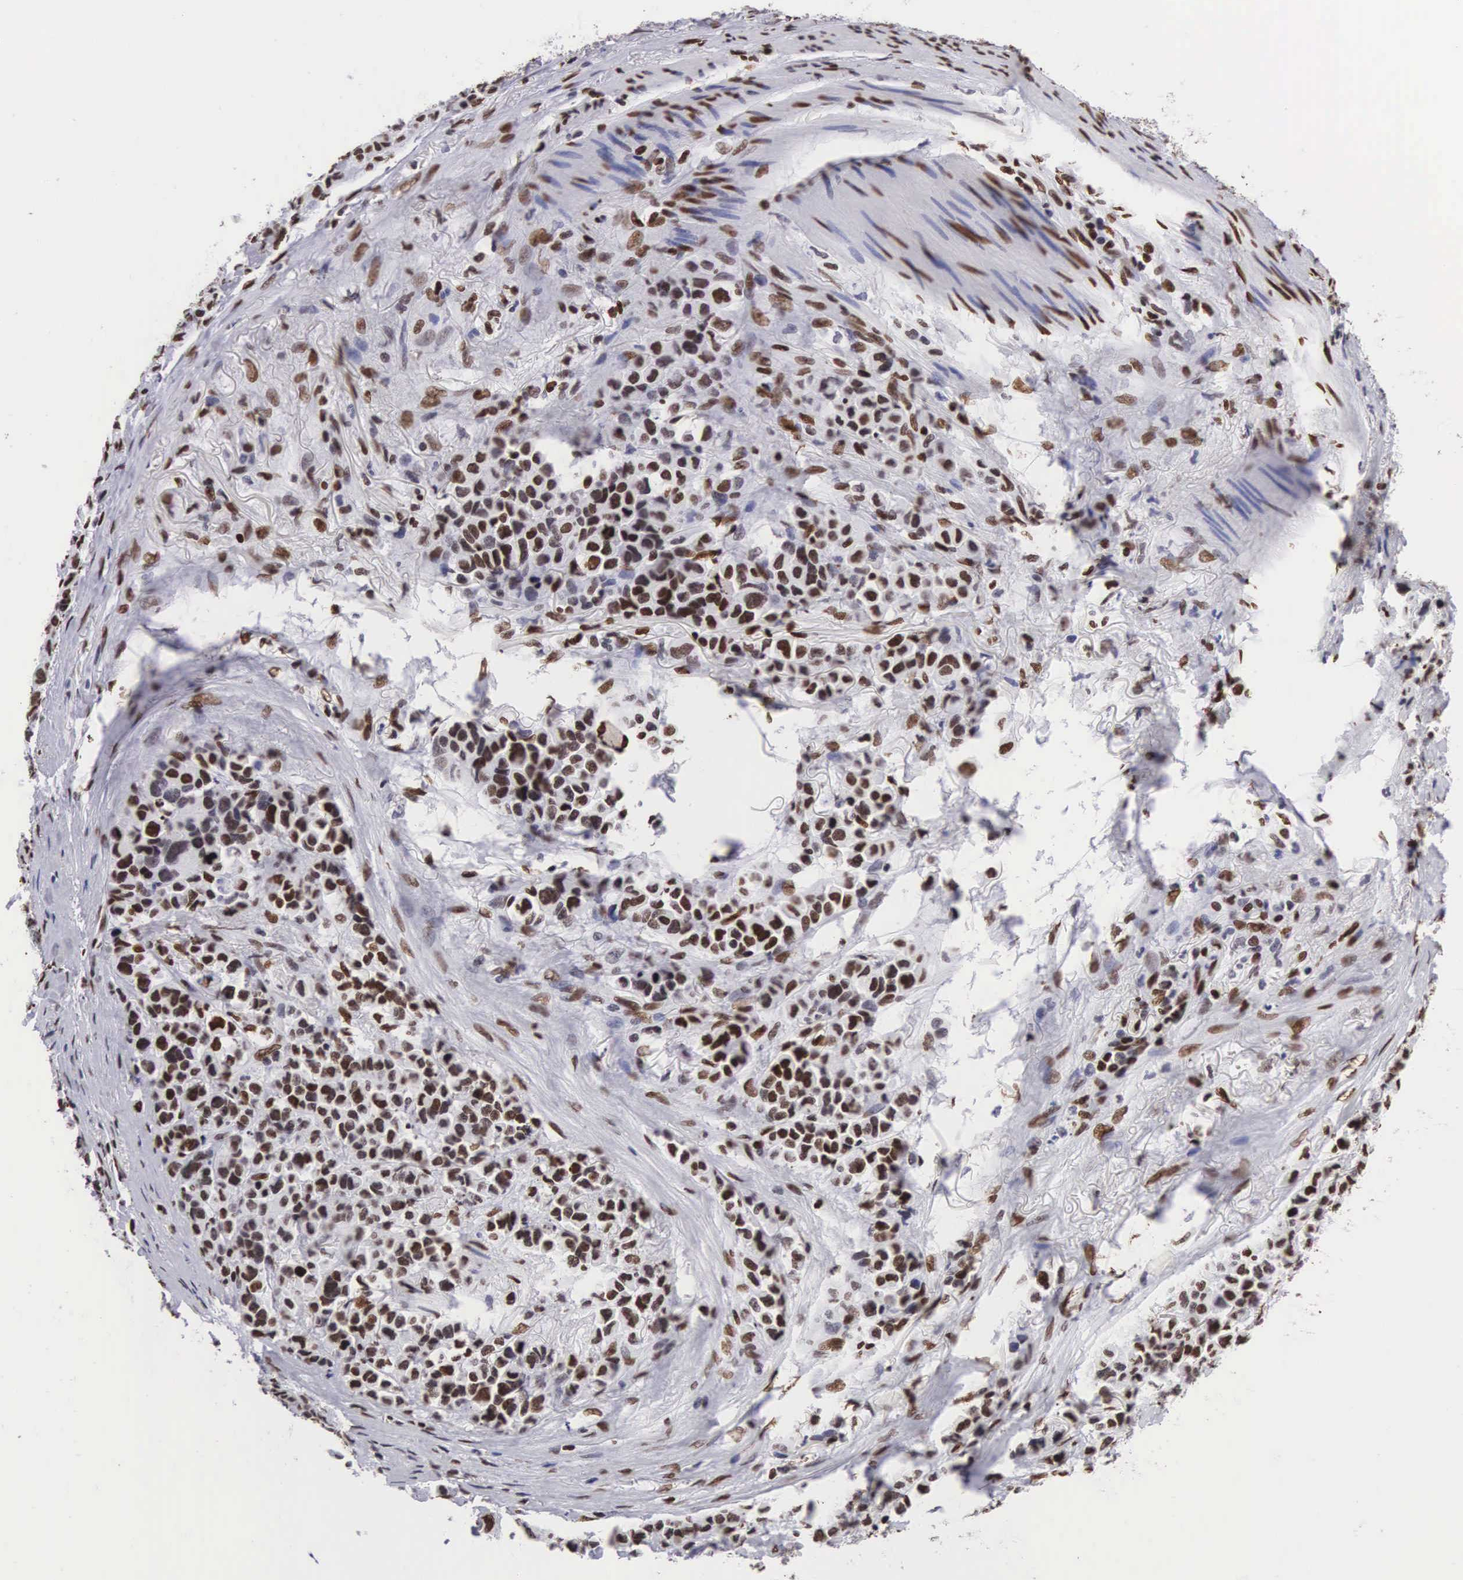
{"staining": {"intensity": "moderate", "quantity": ">75%", "location": "nuclear"}, "tissue": "stomach cancer", "cell_type": "Tumor cells", "image_type": "cancer", "snomed": [{"axis": "morphology", "description": "Adenocarcinoma, NOS"}, {"axis": "topography", "description": "Stomach, upper"}], "caption": "Immunohistochemical staining of adenocarcinoma (stomach) demonstrates moderate nuclear protein staining in about >75% of tumor cells. The staining was performed using DAB, with brown indicating positive protein expression. Nuclei are stained blue with hematoxylin.", "gene": "MECP2", "patient": {"sex": "male", "age": 71}}